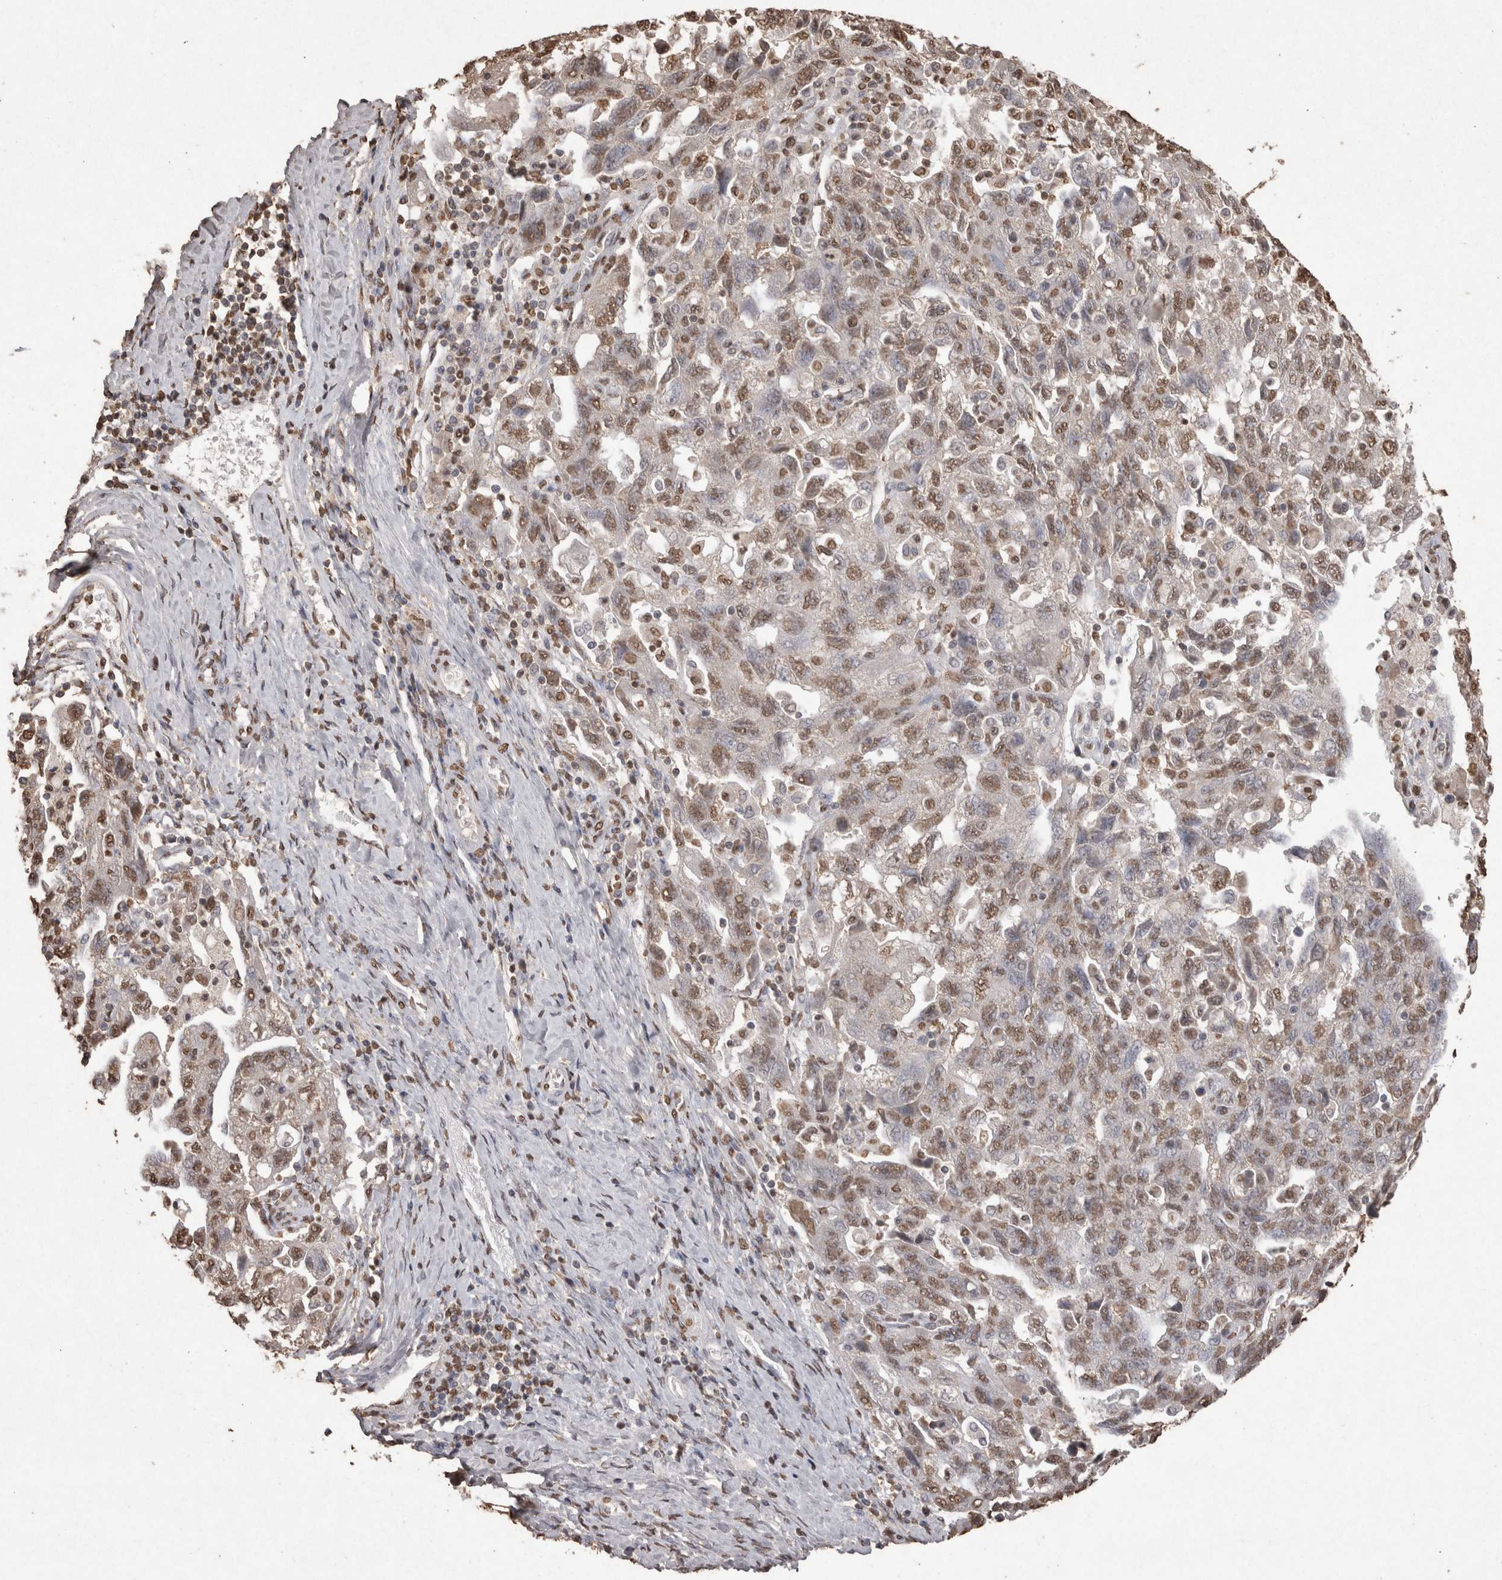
{"staining": {"intensity": "moderate", "quantity": ">75%", "location": "nuclear"}, "tissue": "ovarian cancer", "cell_type": "Tumor cells", "image_type": "cancer", "snomed": [{"axis": "morphology", "description": "Carcinoma, NOS"}, {"axis": "morphology", "description": "Cystadenocarcinoma, serous, NOS"}, {"axis": "topography", "description": "Ovary"}], "caption": "Tumor cells reveal moderate nuclear staining in approximately >75% of cells in ovarian serous cystadenocarcinoma.", "gene": "POU5F1", "patient": {"sex": "female", "age": 69}}